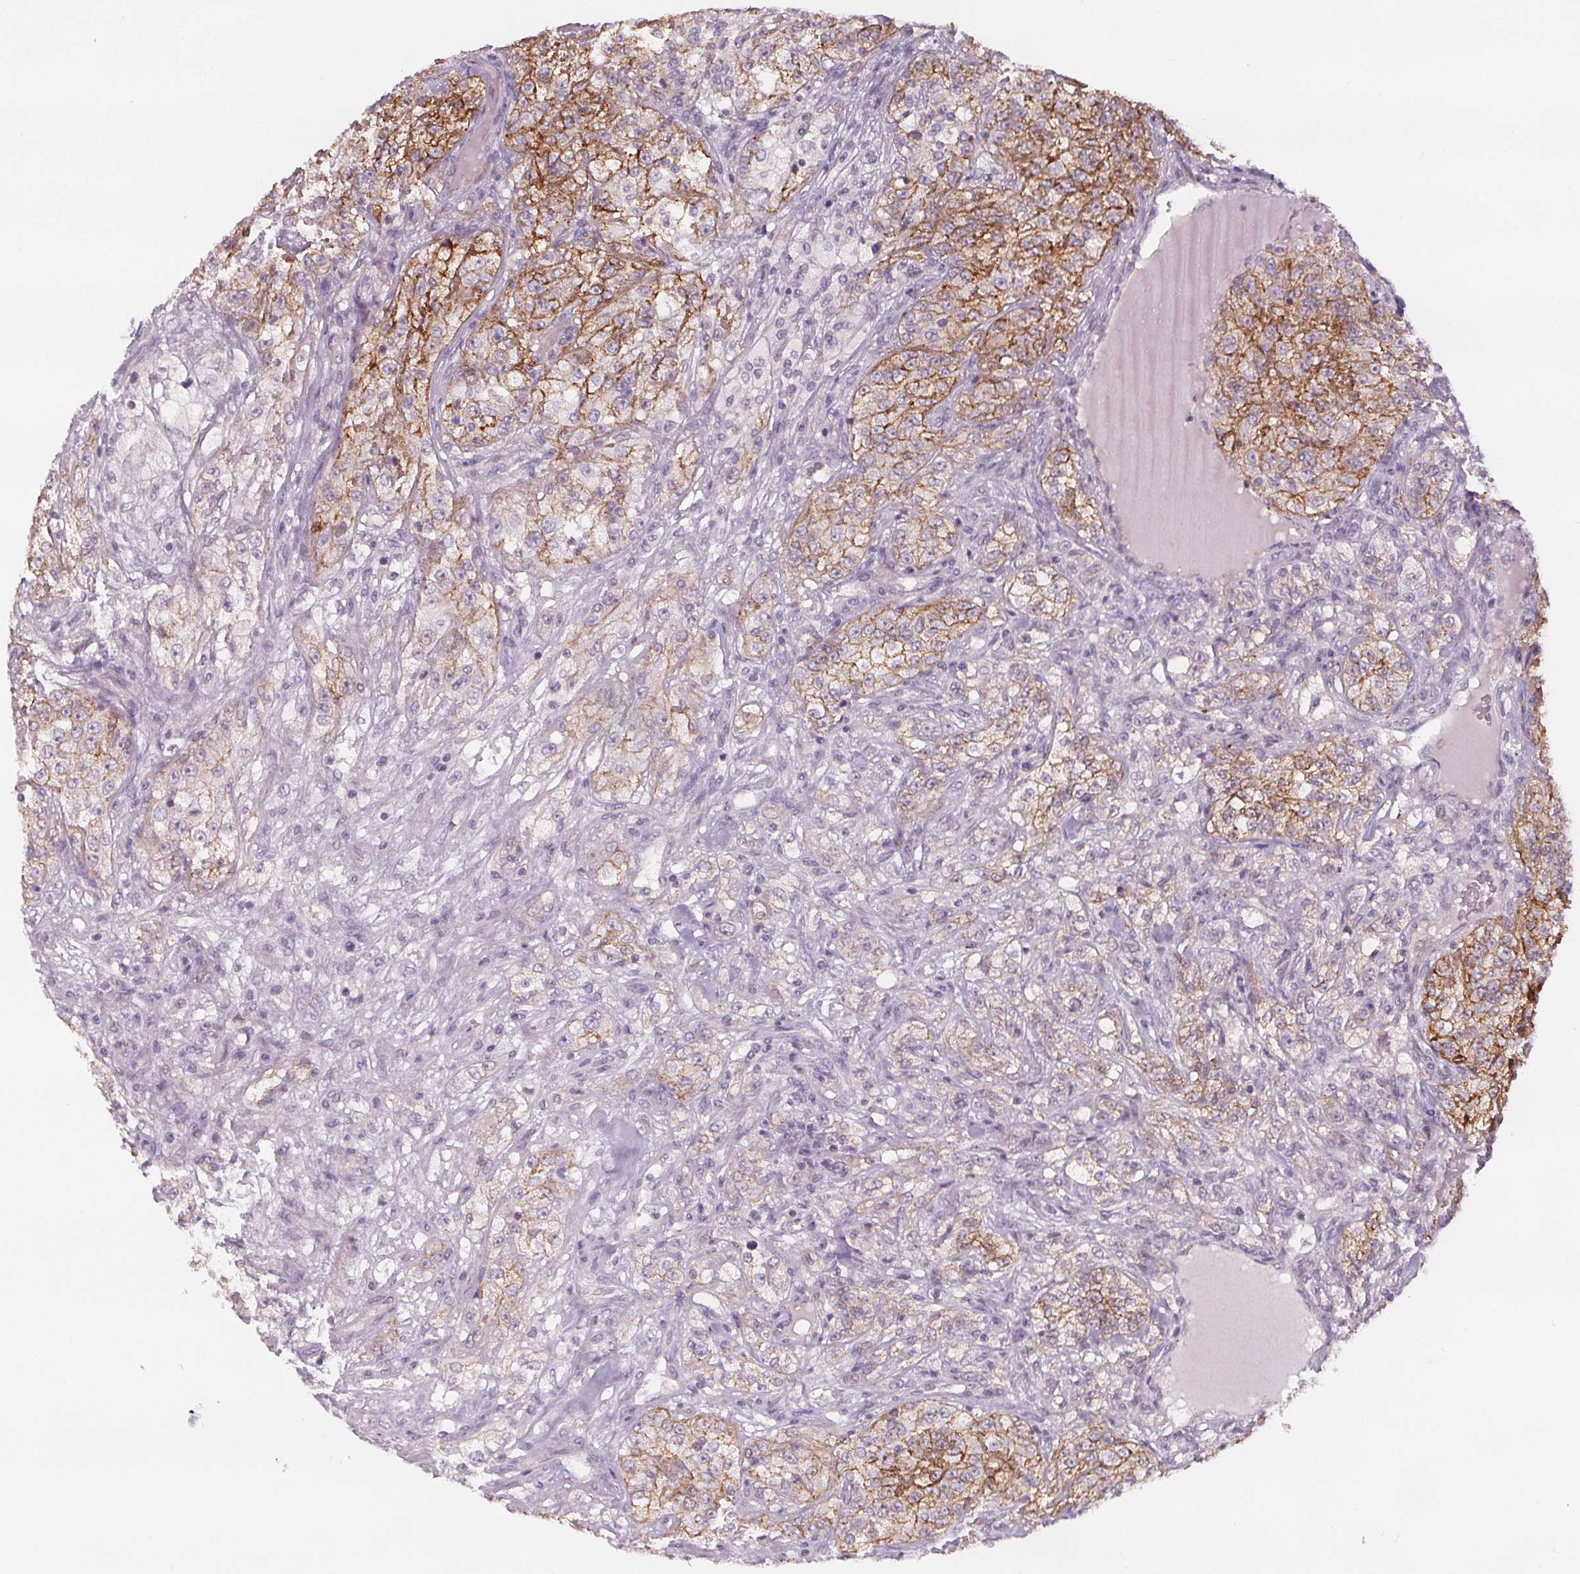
{"staining": {"intensity": "moderate", "quantity": ">75%", "location": "cytoplasmic/membranous"}, "tissue": "renal cancer", "cell_type": "Tumor cells", "image_type": "cancer", "snomed": [{"axis": "morphology", "description": "Adenocarcinoma, NOS"}, {"axis": "topography", "description": "Kidney"}], "caption": "Protein staining reveals moderate cytoplasmic/membranous positivity in approximately >75% of tumor cells in renal adenocarcinoma. The staining was performed using DAB (3,3'-diaminobenzidine), with brown indicating positive protein expression. Nuclei are stained blue with hematoxylin.", "gene": "ATP1A1", "patient": {"sex": "female", "age": 63}}